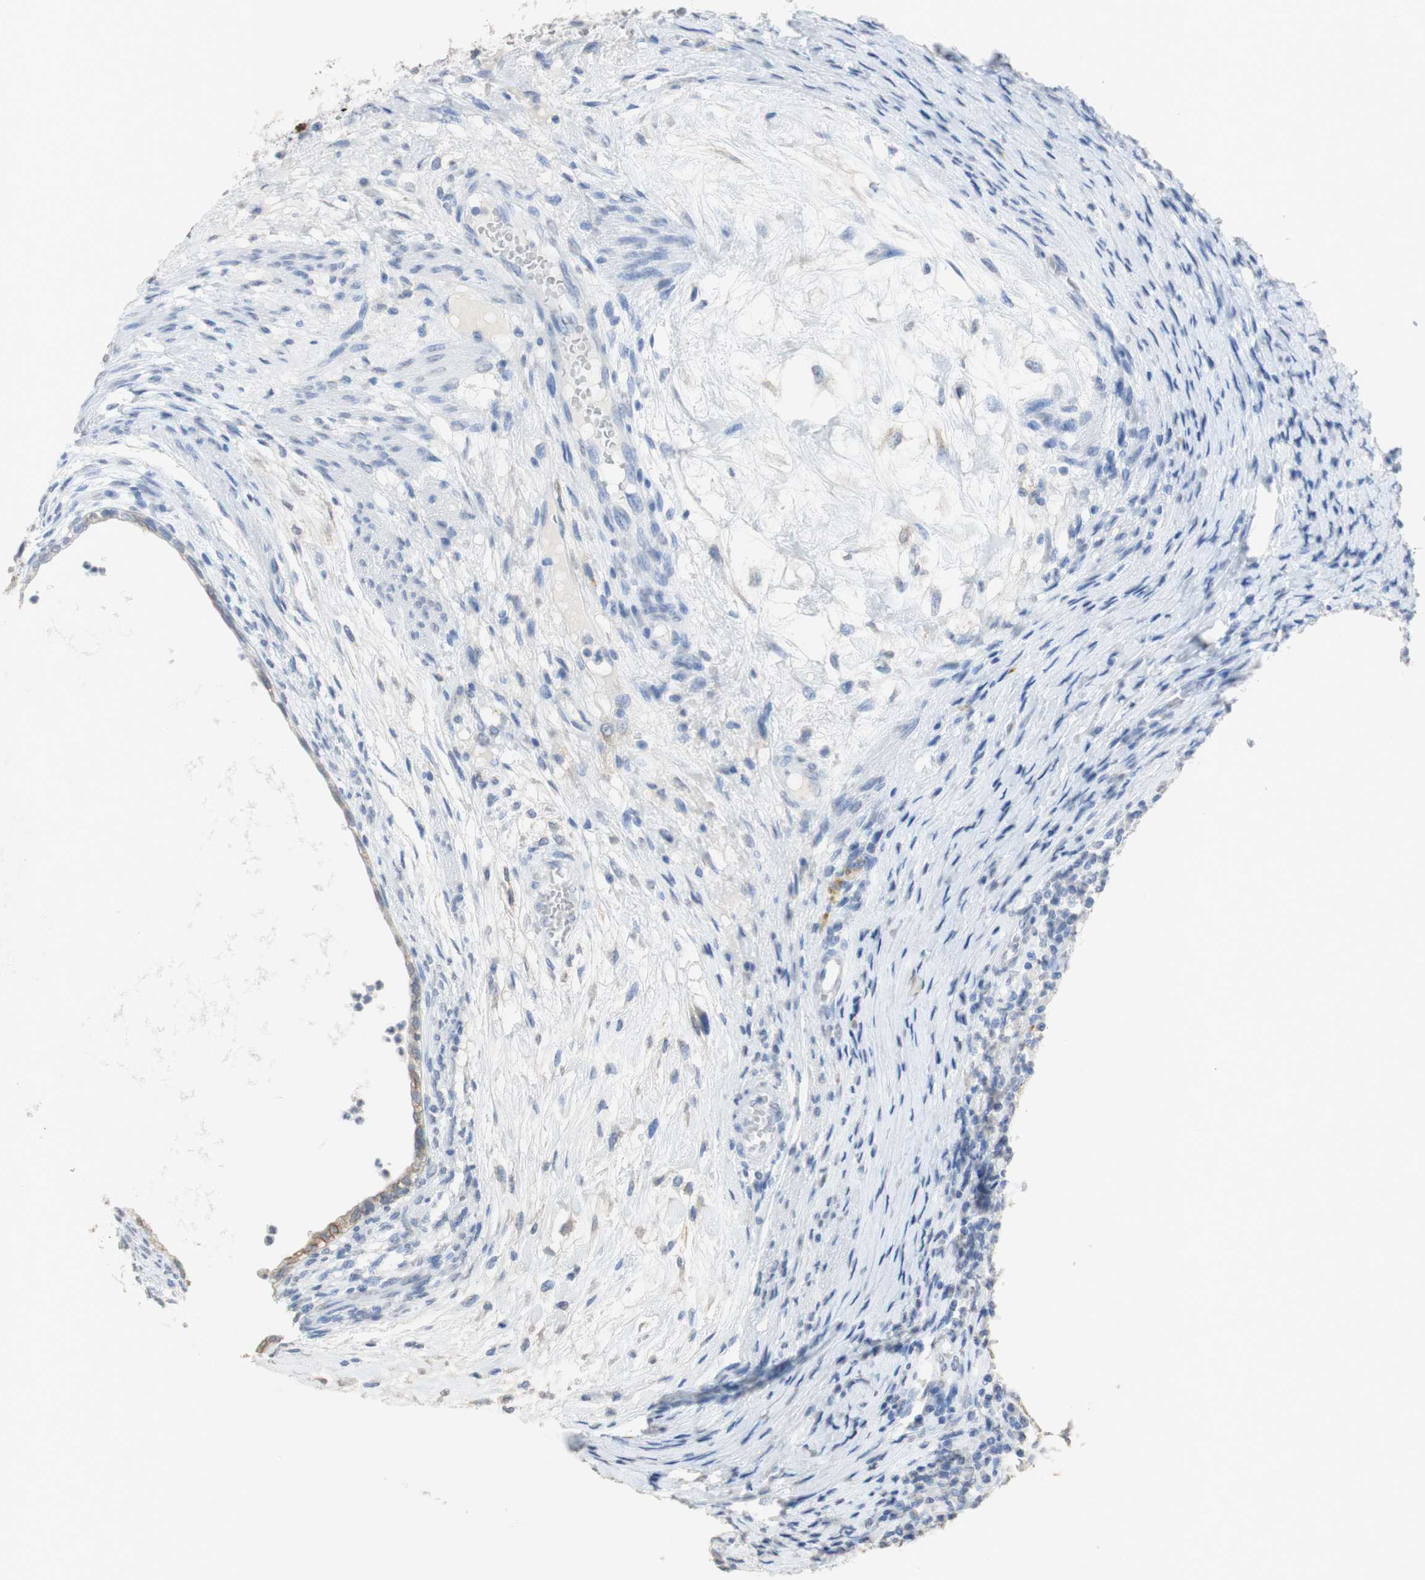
{"staining": {"intensity": "weak", "quantity": "<25%", "location": "cytoplasmic/membranous"}, "tissue": "testis cancer", "cell_type": "Tumor cells", "image_type": "cancer", "snomed": [{"axis": "morphology", "description": "Carcinoma, Embryonal, NOS"}, {"axis": "topography", "description": "Testis"}], "caption": "Testis cancer (embryonal carcinoma) was stained to show a protein in brown. There is no significant staining in tumor cells.", "gene": "L1CAM", "patient": {"sex": "male", "age": 26}}